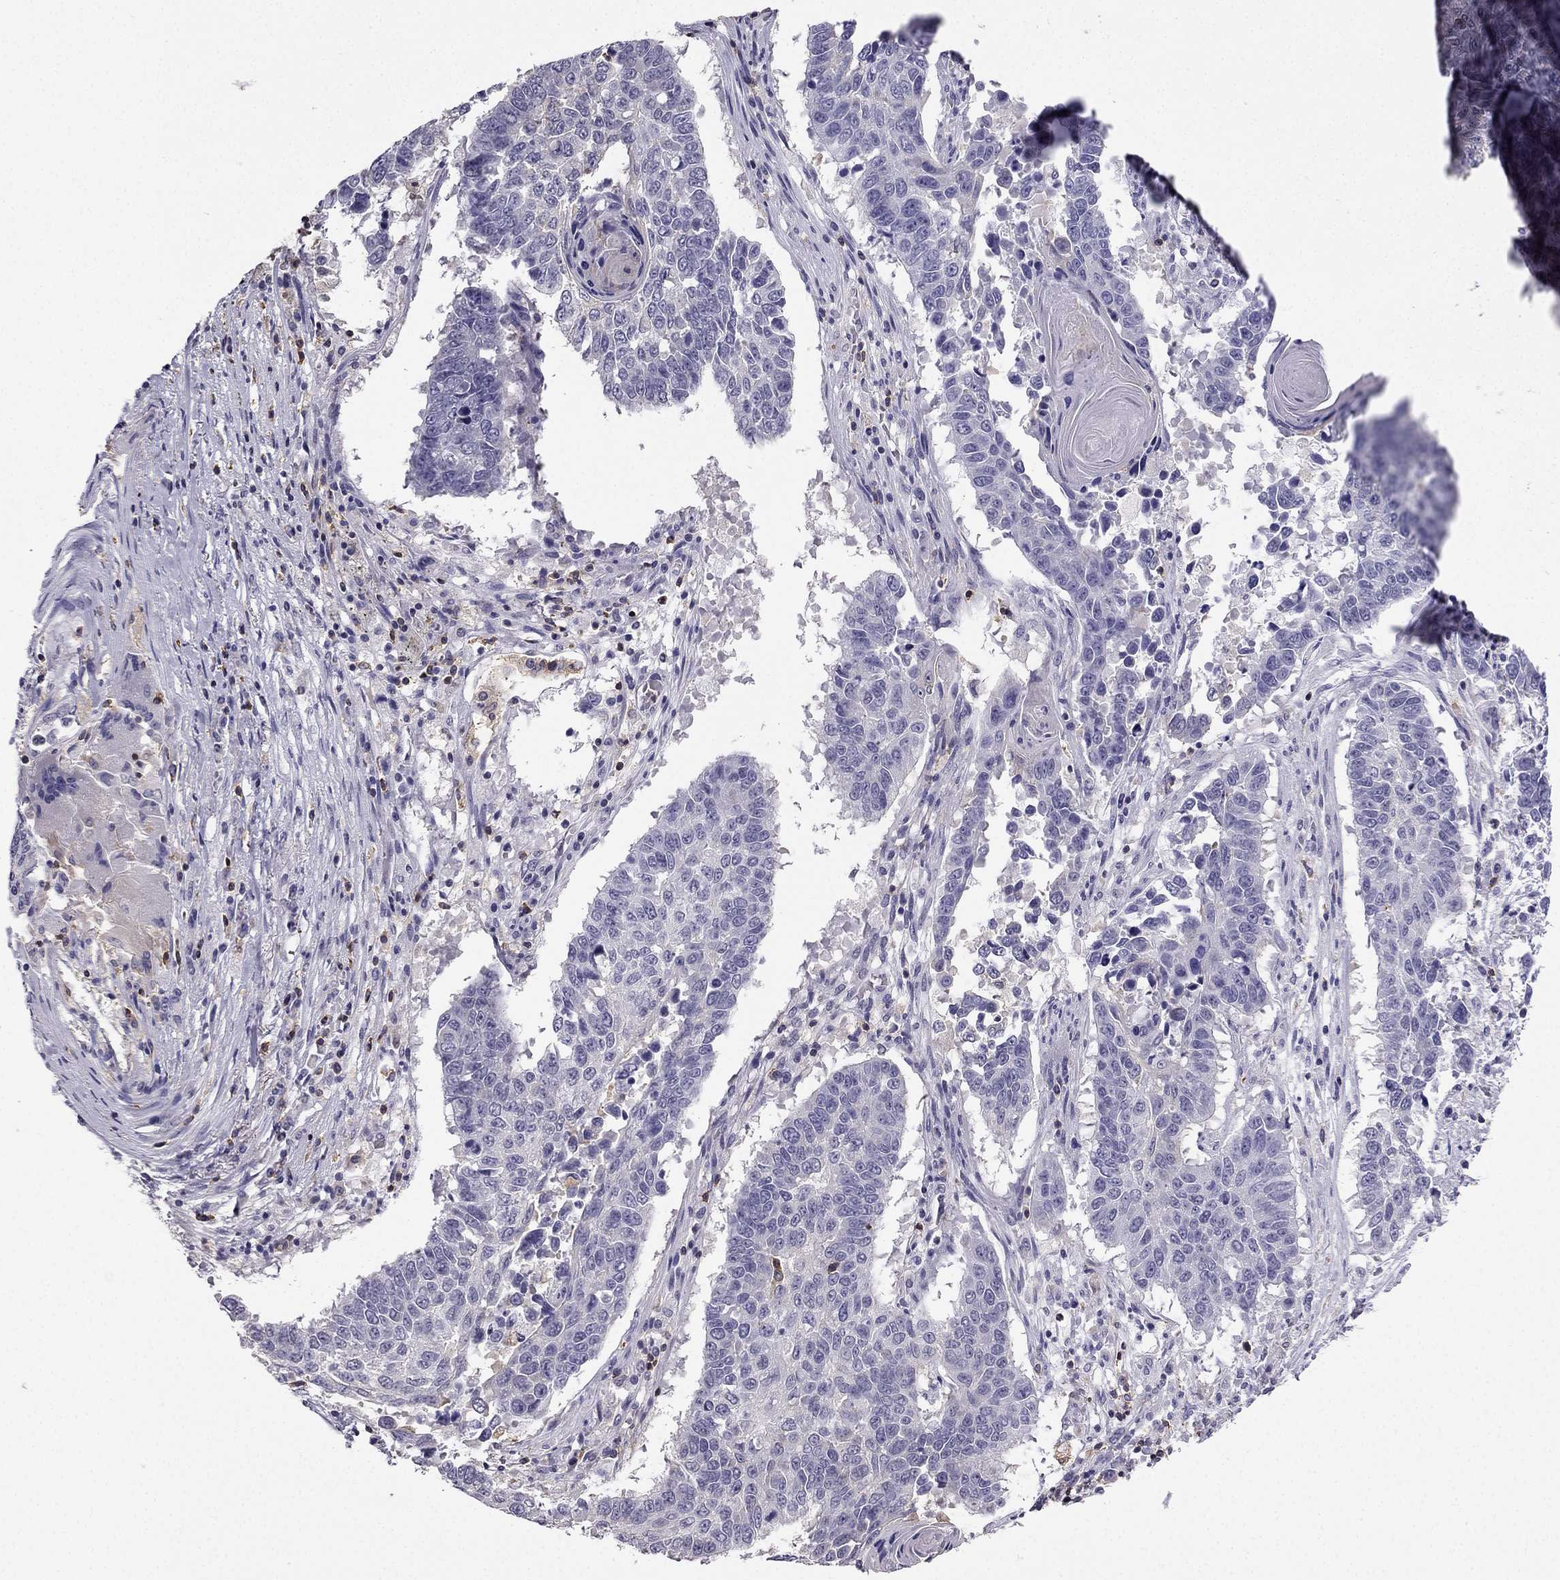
{"staining": {"intensity": "negative", "quantity": "none", "location": "none"}, "tissue": "lung cancer", "cell_type": "Tumor cells", "image_type": "cancer", "snomed": [{"axis": "morphology", "description": "Squamous cell carcinoma, NOS"}, {"axis": "topography", "description": "Lung"}], "caption": "Protein analysis of lung cancer (squamous cell carcinoma) reveals no significant staining in tumor cells.", "gene": "CCK", "patient": {"sex": "male", "age": 73}}